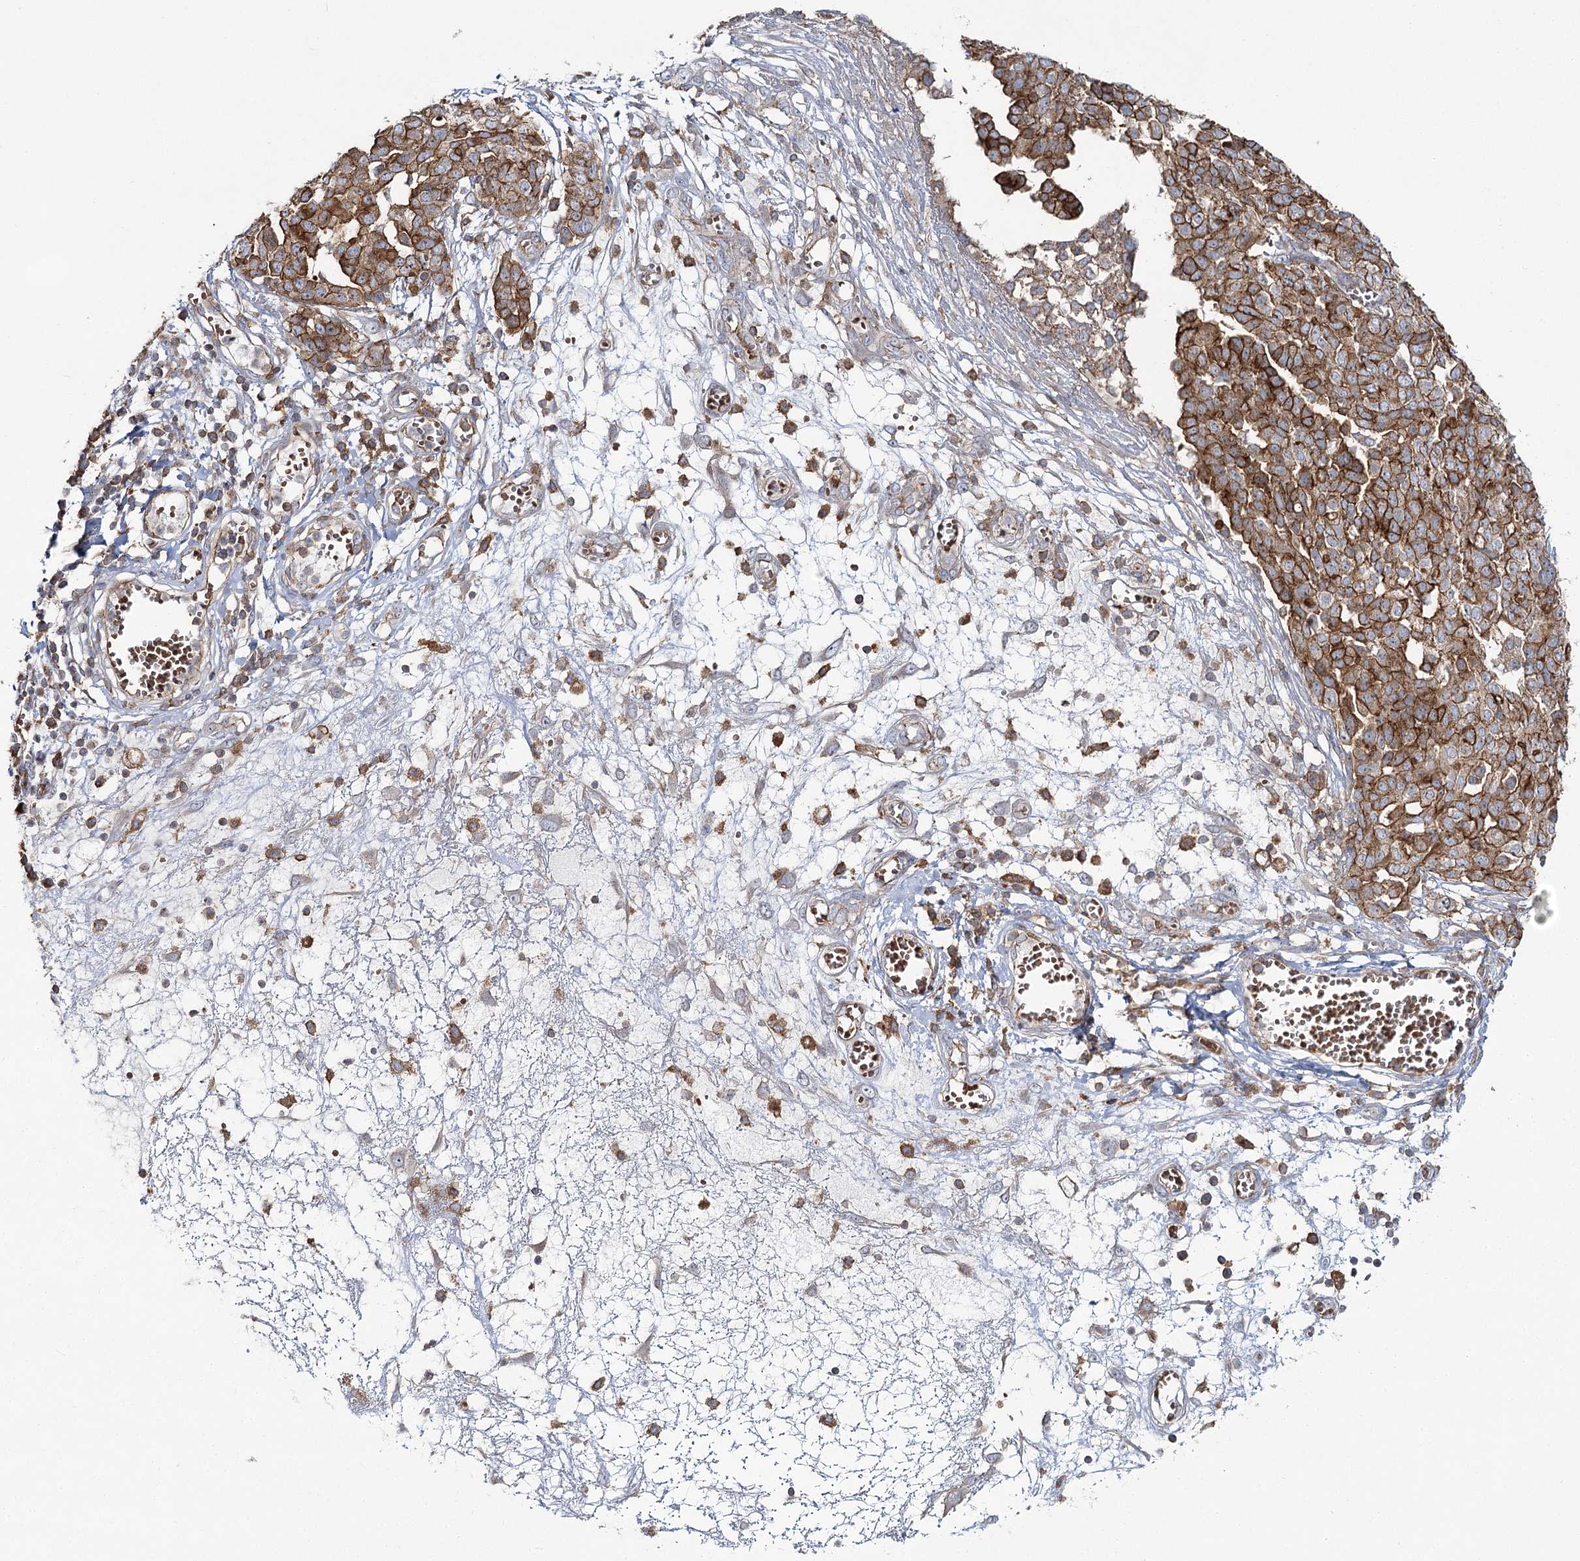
{"staining": {"intensity": "moderate", "quantity": ">75%", "location": "cytoplasmic/membranous"}, "tissue": "ovarian cancer", "cell_type": "Tumor cells", "image_type": "cancer", "snomed": [{"axis": "morphology", "description": "Cystadenocarcinoma, serous, NOS"}, {"axis": "topography", "description": "Soft tissue"}, {"axis": "topography", "description": "Ovary"}], "caption": "Immunohistochemistry (IHC) photomicrograph of ovarian cancer stained for a protein (brown), which exhibits medium levels of moderate cytoplasmic/membranous positivity in approximately >75% of tumor cells.", "gene": "PCBD2", "patient": {"sex": "female", "age": 57}}